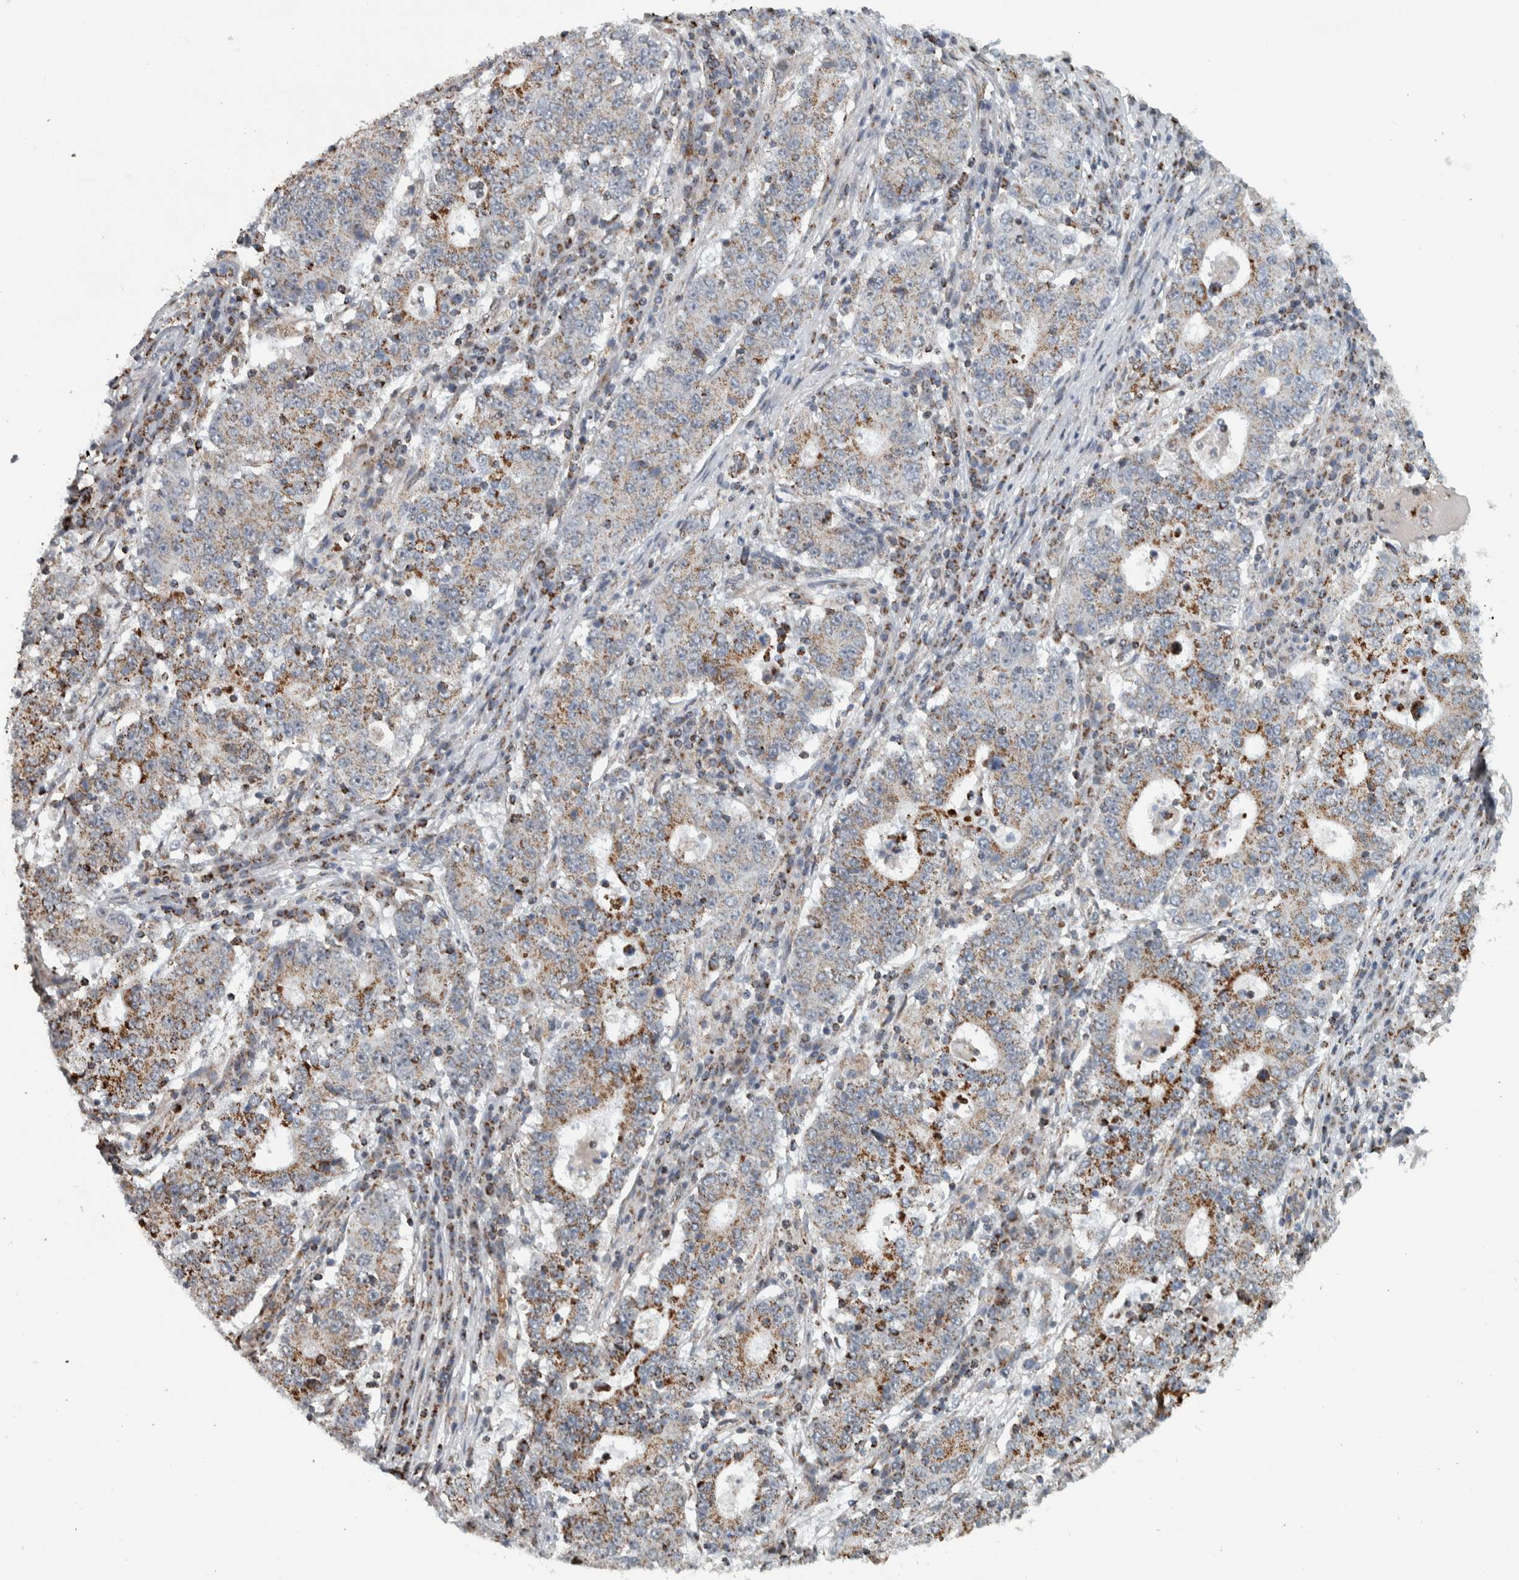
{"staining": {"intensity": "weak", "quantity": ">75%", "location": "cytoplasmic/membranous"}, "tissue": "stomach cancer", "cell_type": "Tumor cells", "image_type": "cancer", "snomed": [{"axis": "morphology", "description": "Adenocarcinoma, NOS"}, {"axis": "topography", "description": "Stomach"}], "caption": "A high-resolution image shows immunohistochemistry (IHC) staining of stomach cancer (adenocarcinoma), which reveals weak cytoplasmic/membranous expression in about >75% of tumor cells. The staining was performed using DAB (3,3'-diaminobenzidine) to visualize the protein expression in brown, while the nuclei were stained in blue with hematoxylin (Magnification: 20x).", "gene": "PPM1K", "patient": {"sex": "male", "age": 59}}